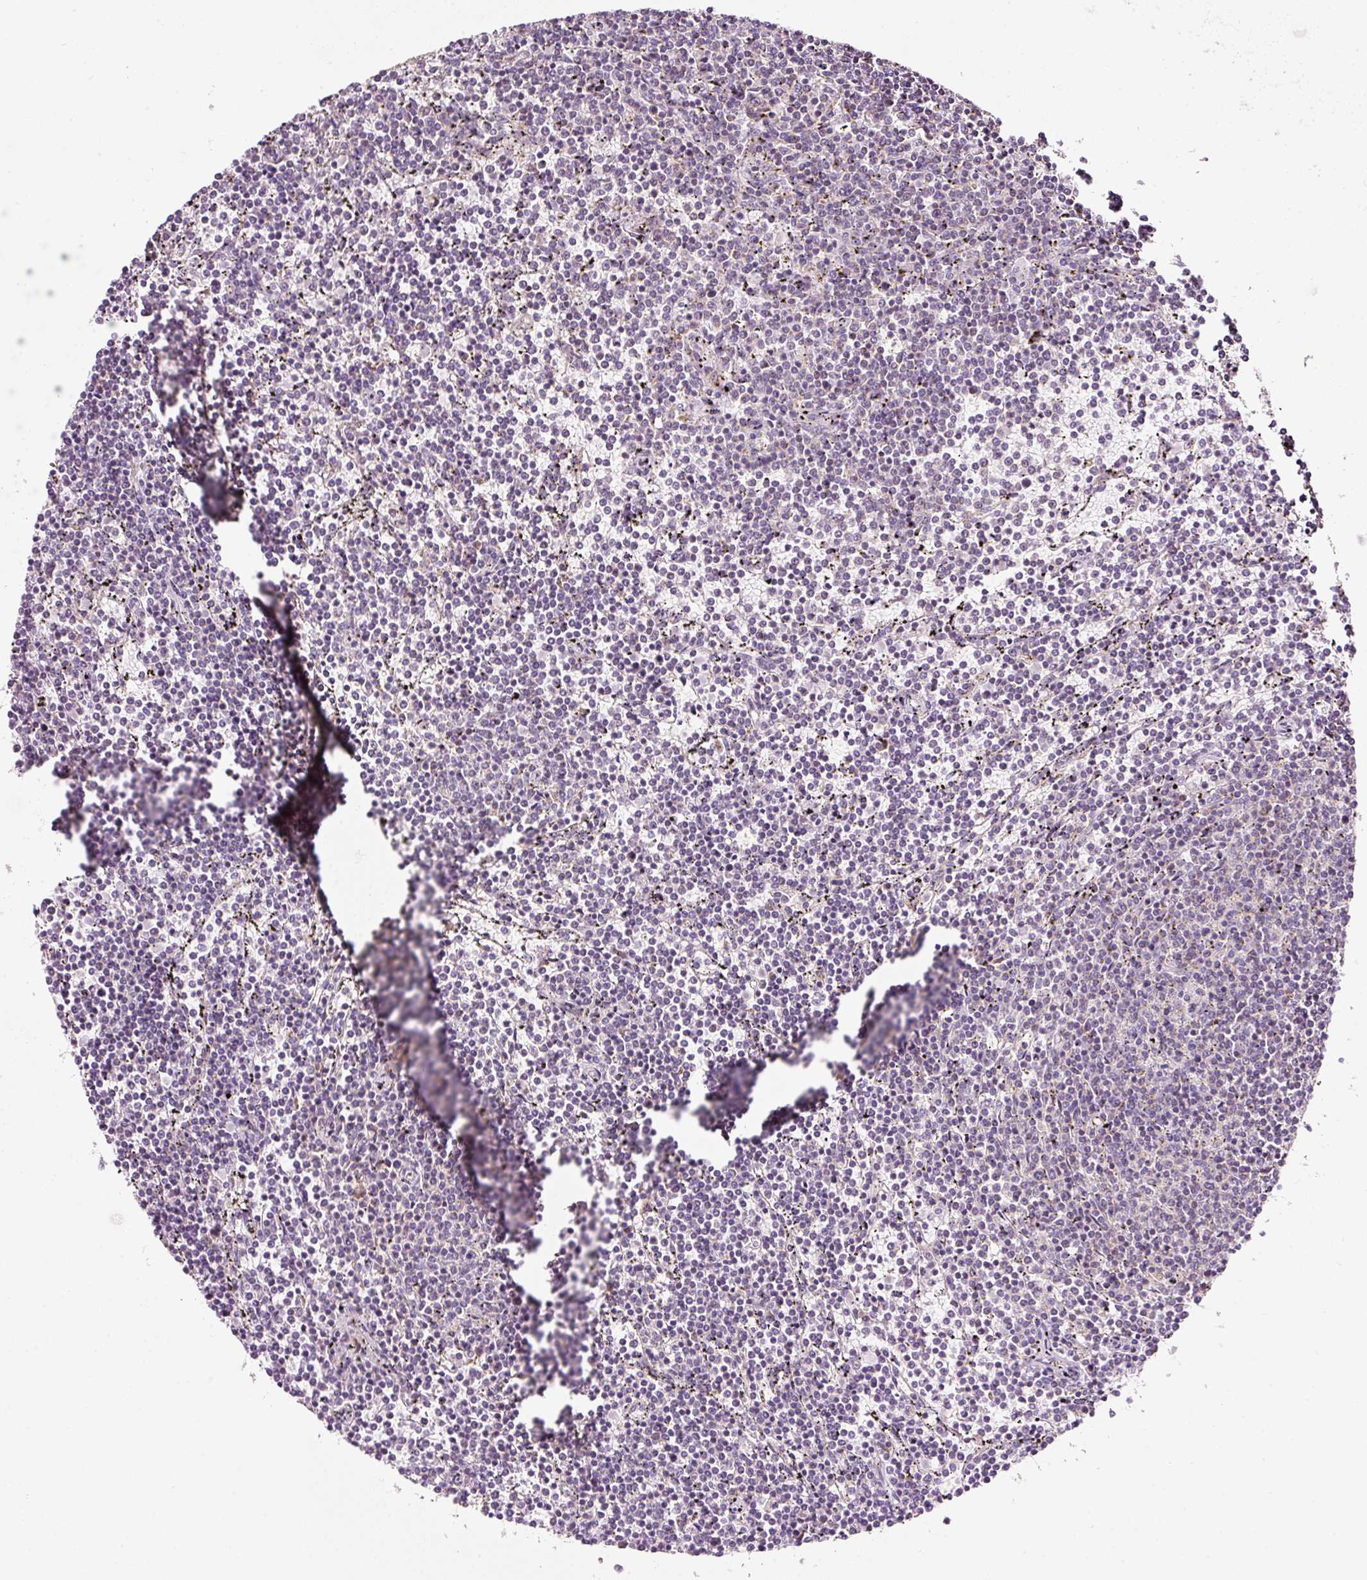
{"staining": {"intensity": "negative", "quantity": "none", "location": "none"}, "tissue": "lymphoma", "cell_type": "Tumor cells", "image_type": "cancer", "snomed": [{"axis": "morphology", "description": "Malignant lymphoma, non-Hodgkin's type, Low grade"}, {"axis": "topography", "description": "Spleen"}], "caption": "Low-grade malignant lymphoma, non-Hodgkin's type was stained to show a protein in brown. There is no significant staining in tumor cells. The staining was performed using DAB (3,3'-diaminobenzidine) to visualize the protein expression in brown, while the nuclei were stained in blue with hematoxylin (Magnification: 20x).", "gene": "NDUFA1", "patient": {"sex": "female", "age": 50}}